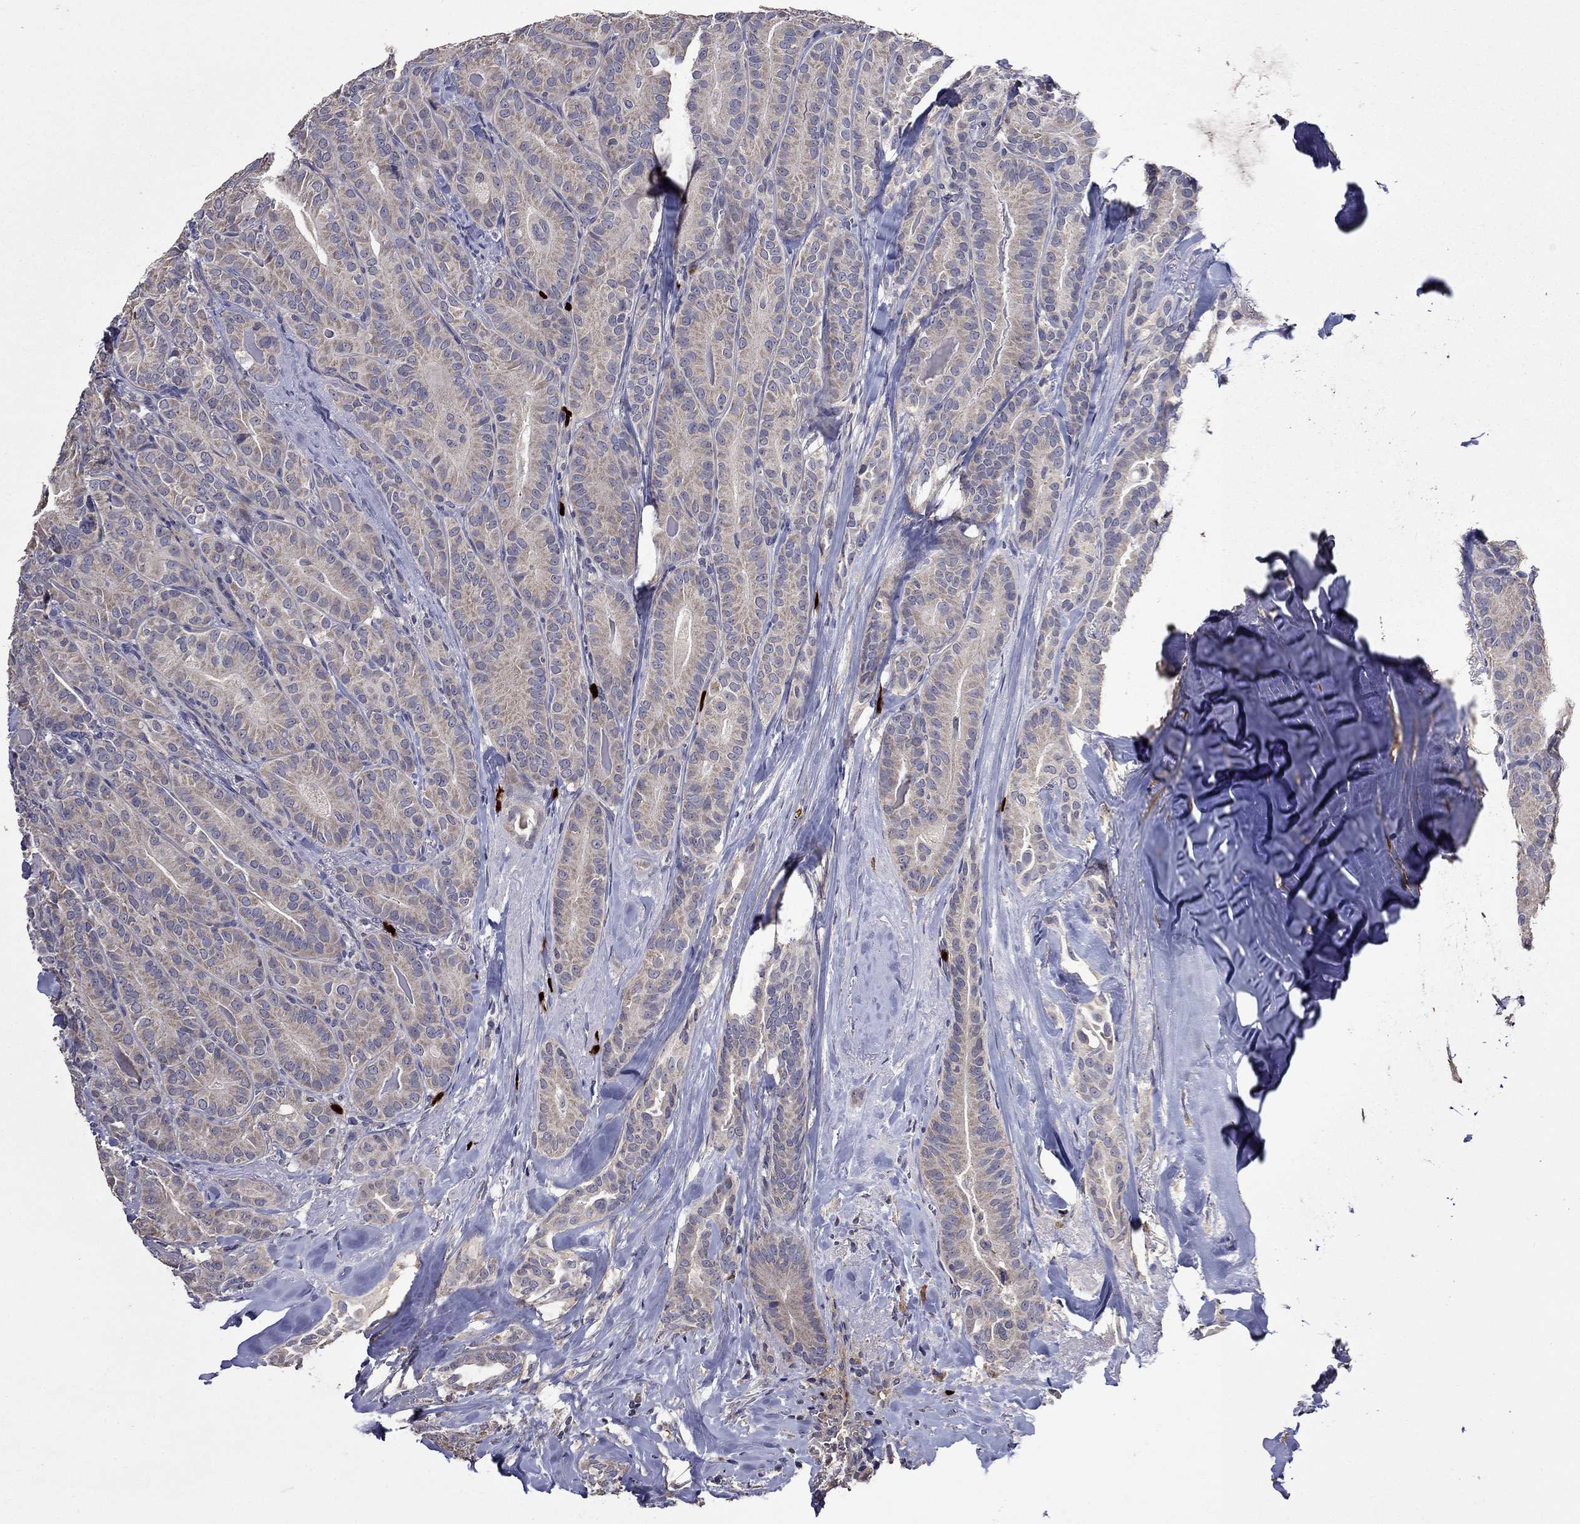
{"staining": {"intensity": "negative", "quantity": "none", "location": "none"}, "tissue": "thyroid cancer", "cell_type": "Tumor cells", "image_type": "cancer", "snomed": [{"axis": "morphology", "description": "Papillary adenocarcinoma, NOS"}, {"axis": "topography", "description": "Thyroid gland"}], "caption": "Immunohistochemistry micrograph of thyroid cancer stained for a protein (brown), which demonstrates no expression in tumor cells. (DAB IHC with hematoxylin counter stain).", "gene": "SATB1", "patient": {"sex": "male", "age": 61}}